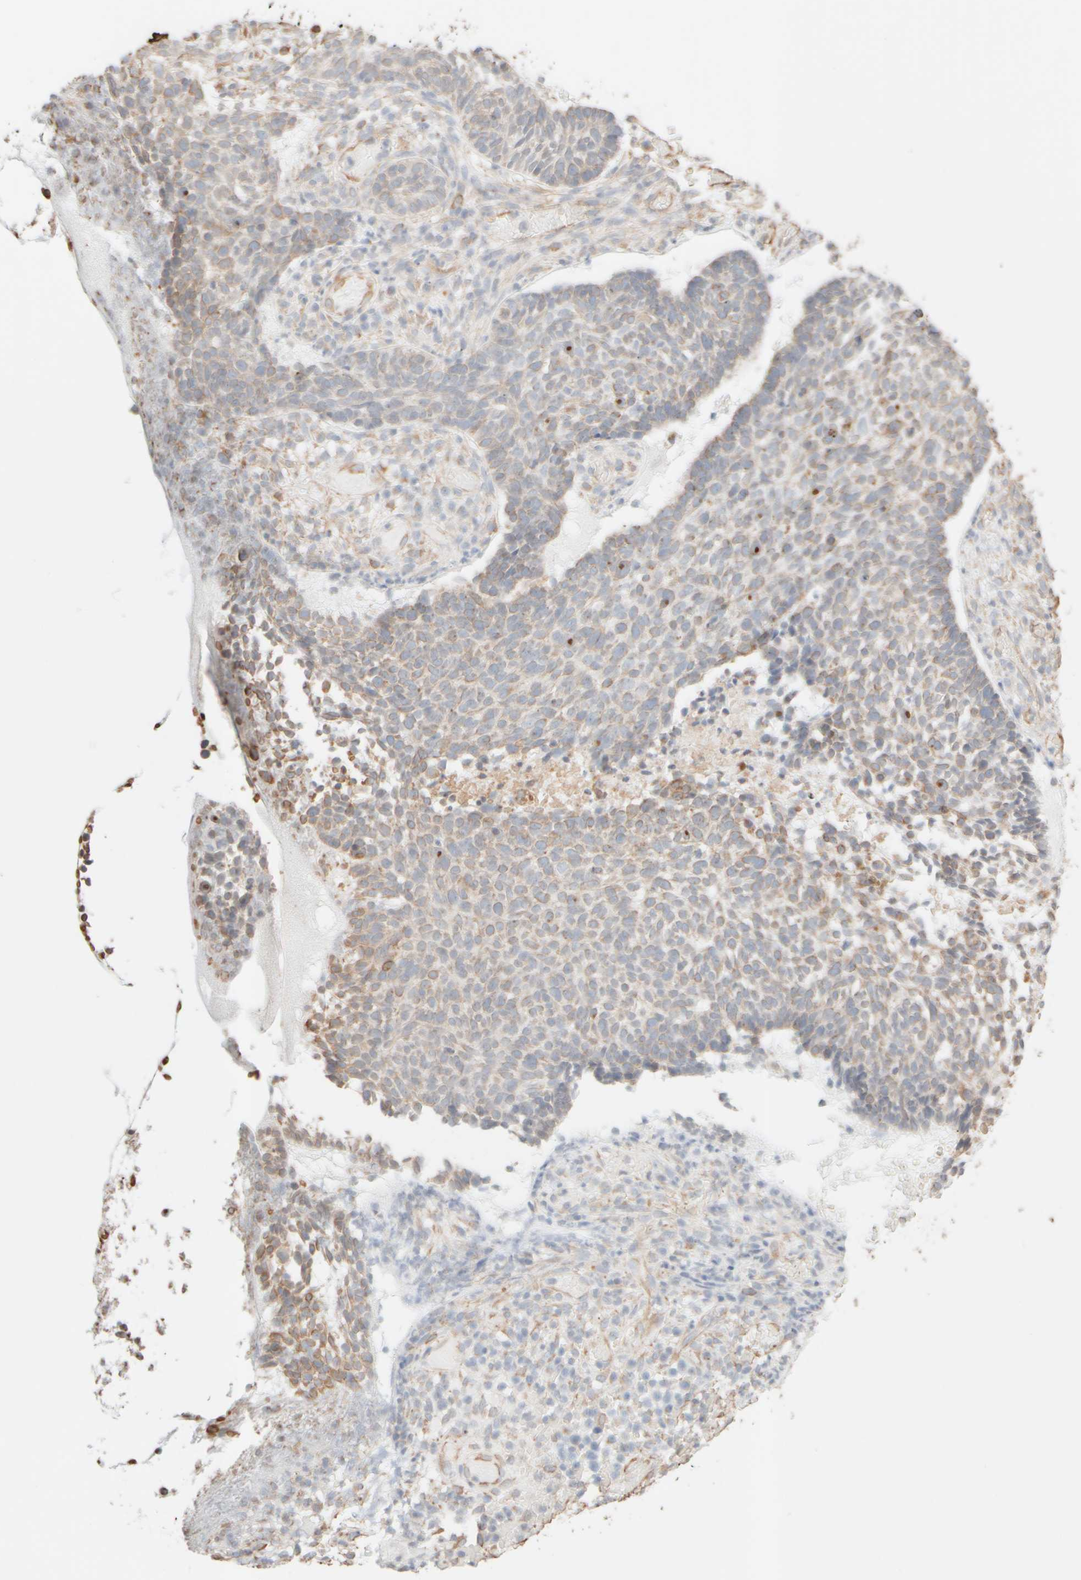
{"staining": {"intensity": "weak", "quantity": "25%-75%", "location": "cytoplasmic/membranous"}, "tissue": "skin cancer", "cell_type": "Tumor cells", "image_type": "cancer", "snomed": [{"axis": "morphology", "description": "Basal cell carcinoma"}, {"axis": "topography", "description": "Skin"}], "caption": "IHC (DAB (3,3'-diaminobenzidine)) staining of human skin basal cell carcinoma shows weak cytoplasmic/membranous protein staining in about 25%-75% of tumor cells.", "gene": "KRT15", "patient": {"sex": "male", "age": 85}}